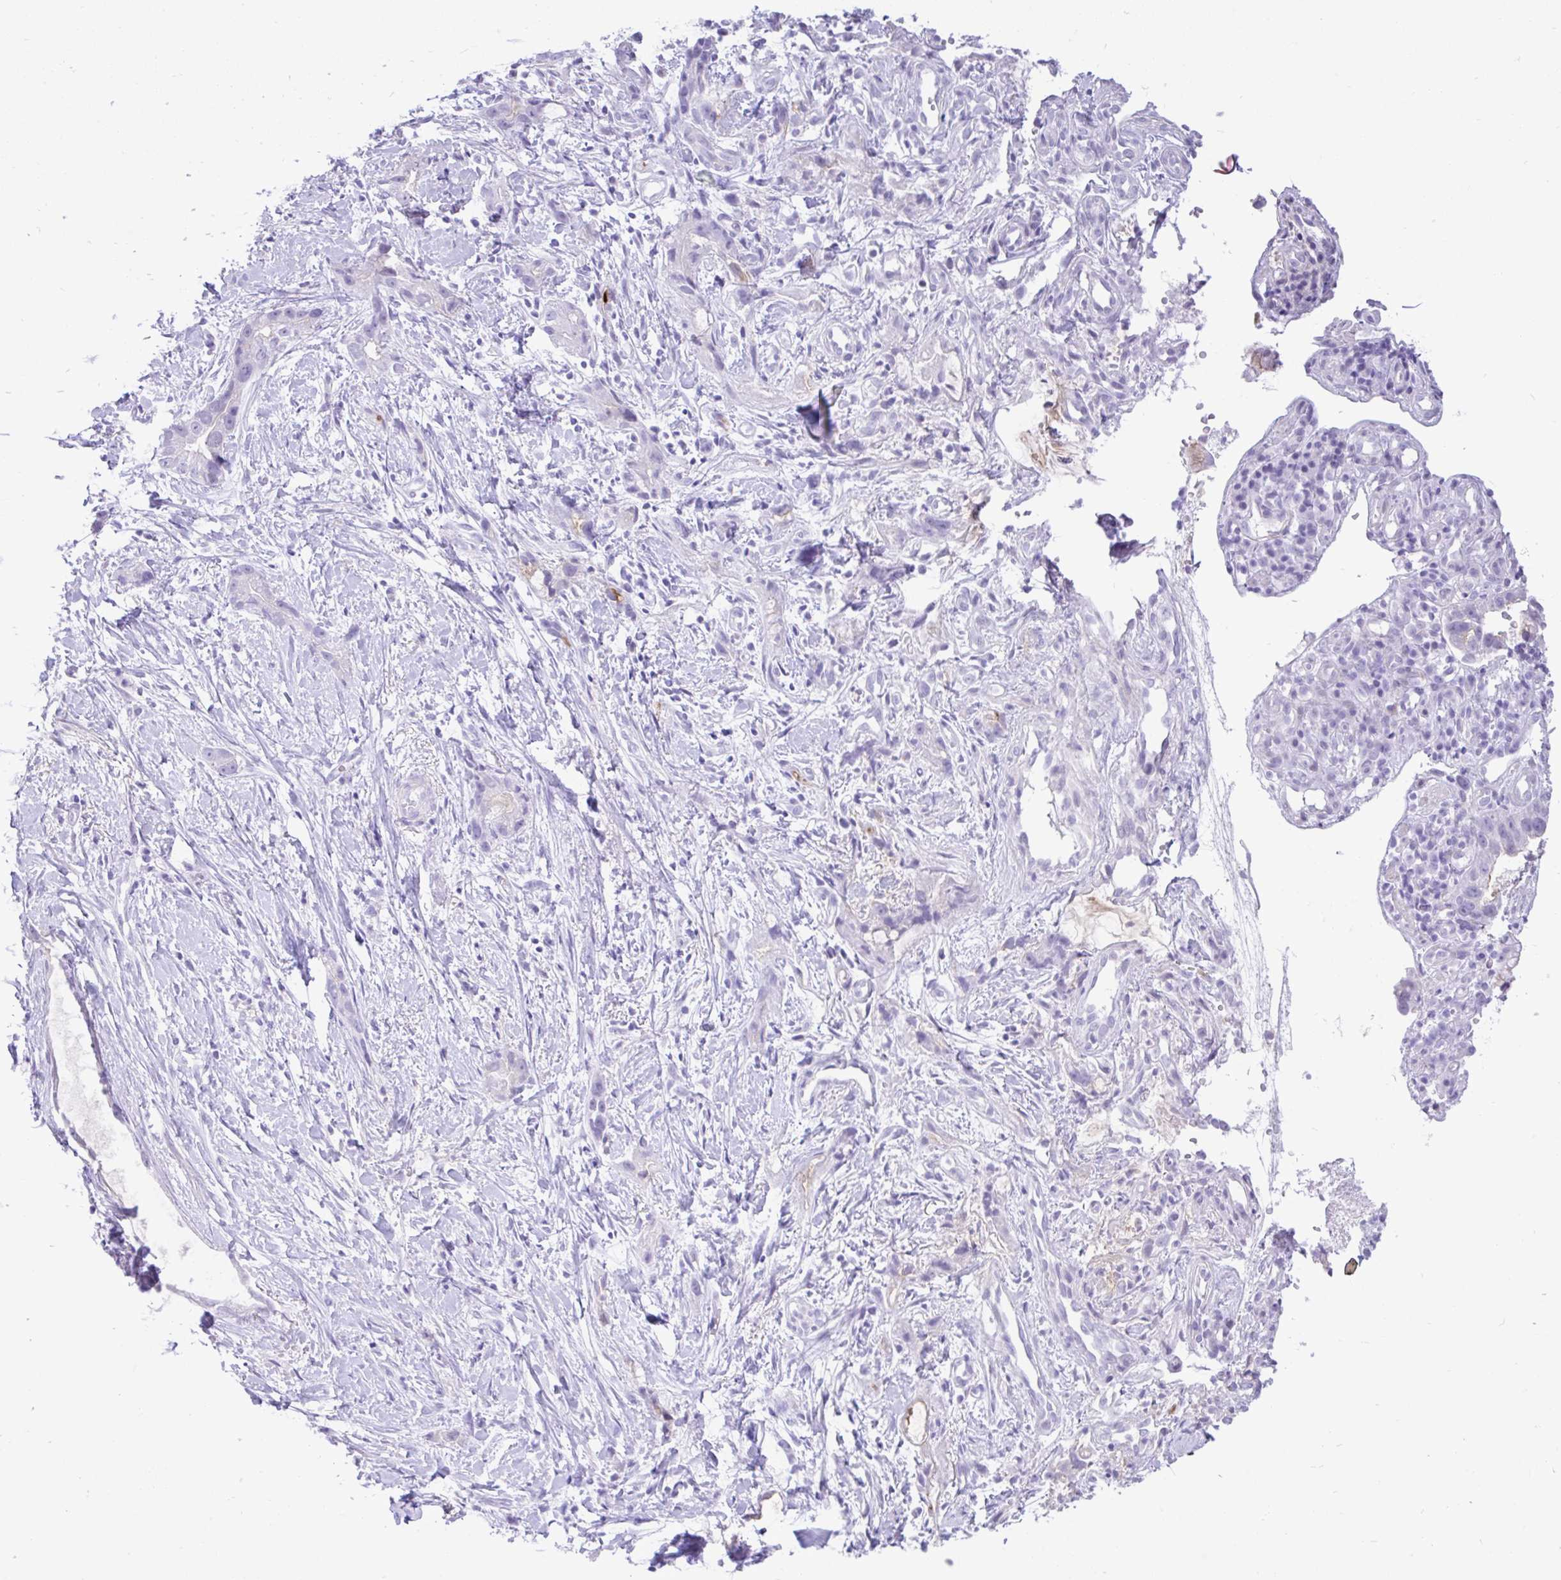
{"staining": {"intensity": "negative", "quantity": "none", "location": "none"}, "tissue": "stomach cancer", "cell_type": "Tumor cells", "image_type": "cancer", "snomed": [{"axis": "morphology", "description": "Adenocarcinoma, NOS"}, {"axis": "topography", "description": "Stomach"}], "caption": "Immunohistochemistry of stomach adenocarcinoma displays no expression in tumor cells.", "gene": "REEP1", "patient": {"sex": "male", "age": 55}}